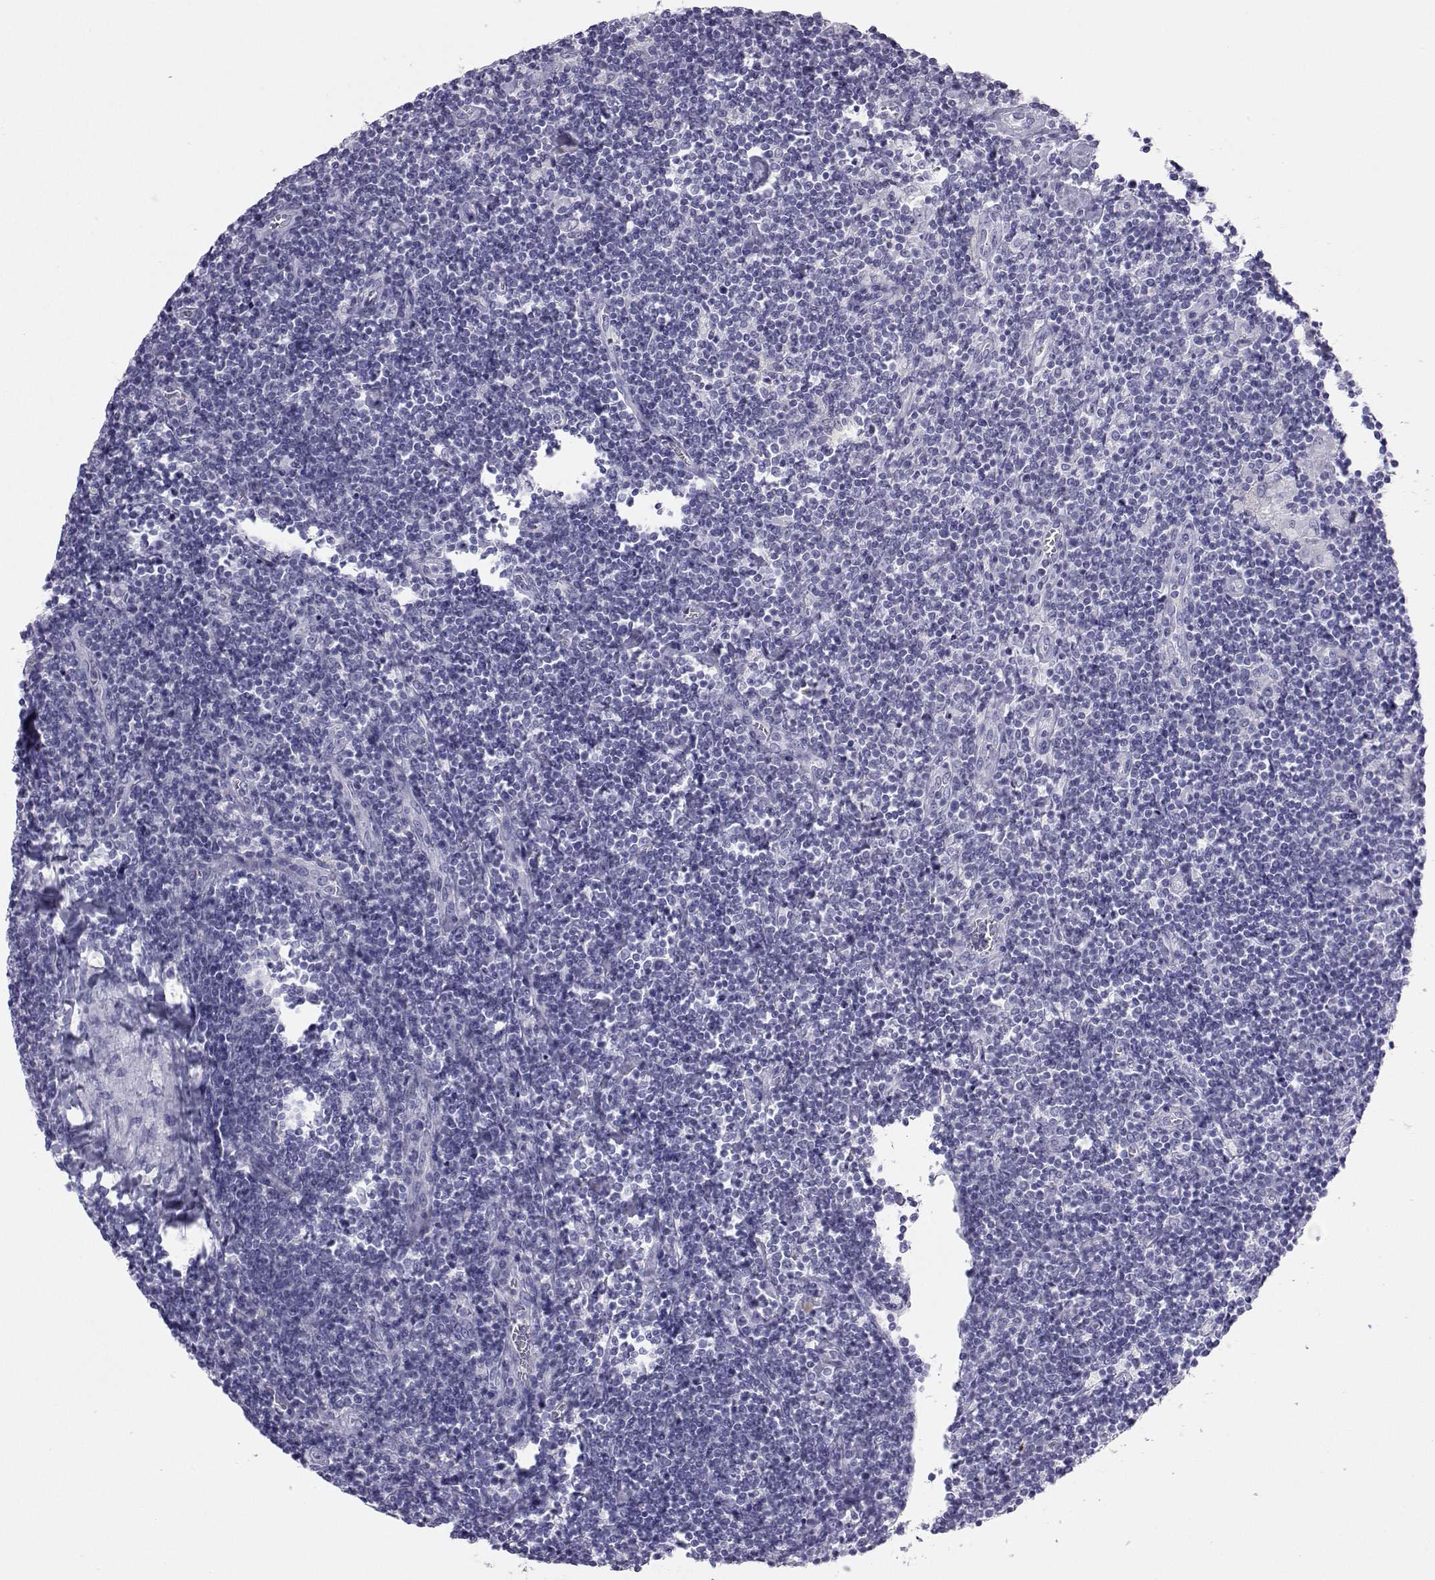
{"staining": {"intensity": "negative", "quantity": "none", "location": "none"}, "tissue": "lymphoma", "cell_type": "Tumor cells", "image_type": "cancer", "snomed": [{"axis": "morphology", "description": "Hodgkin's disease, NOS"}, {"axis": "topography", "description": "Lymph node"}], "caption": "DAB (3,3'-diaminobenzidine) immunohistochemical staining of lymphoma displays no significant staining in tumor cells.", "gene": "PLIN4", "patient": {"sex": "male", "age": 40}}